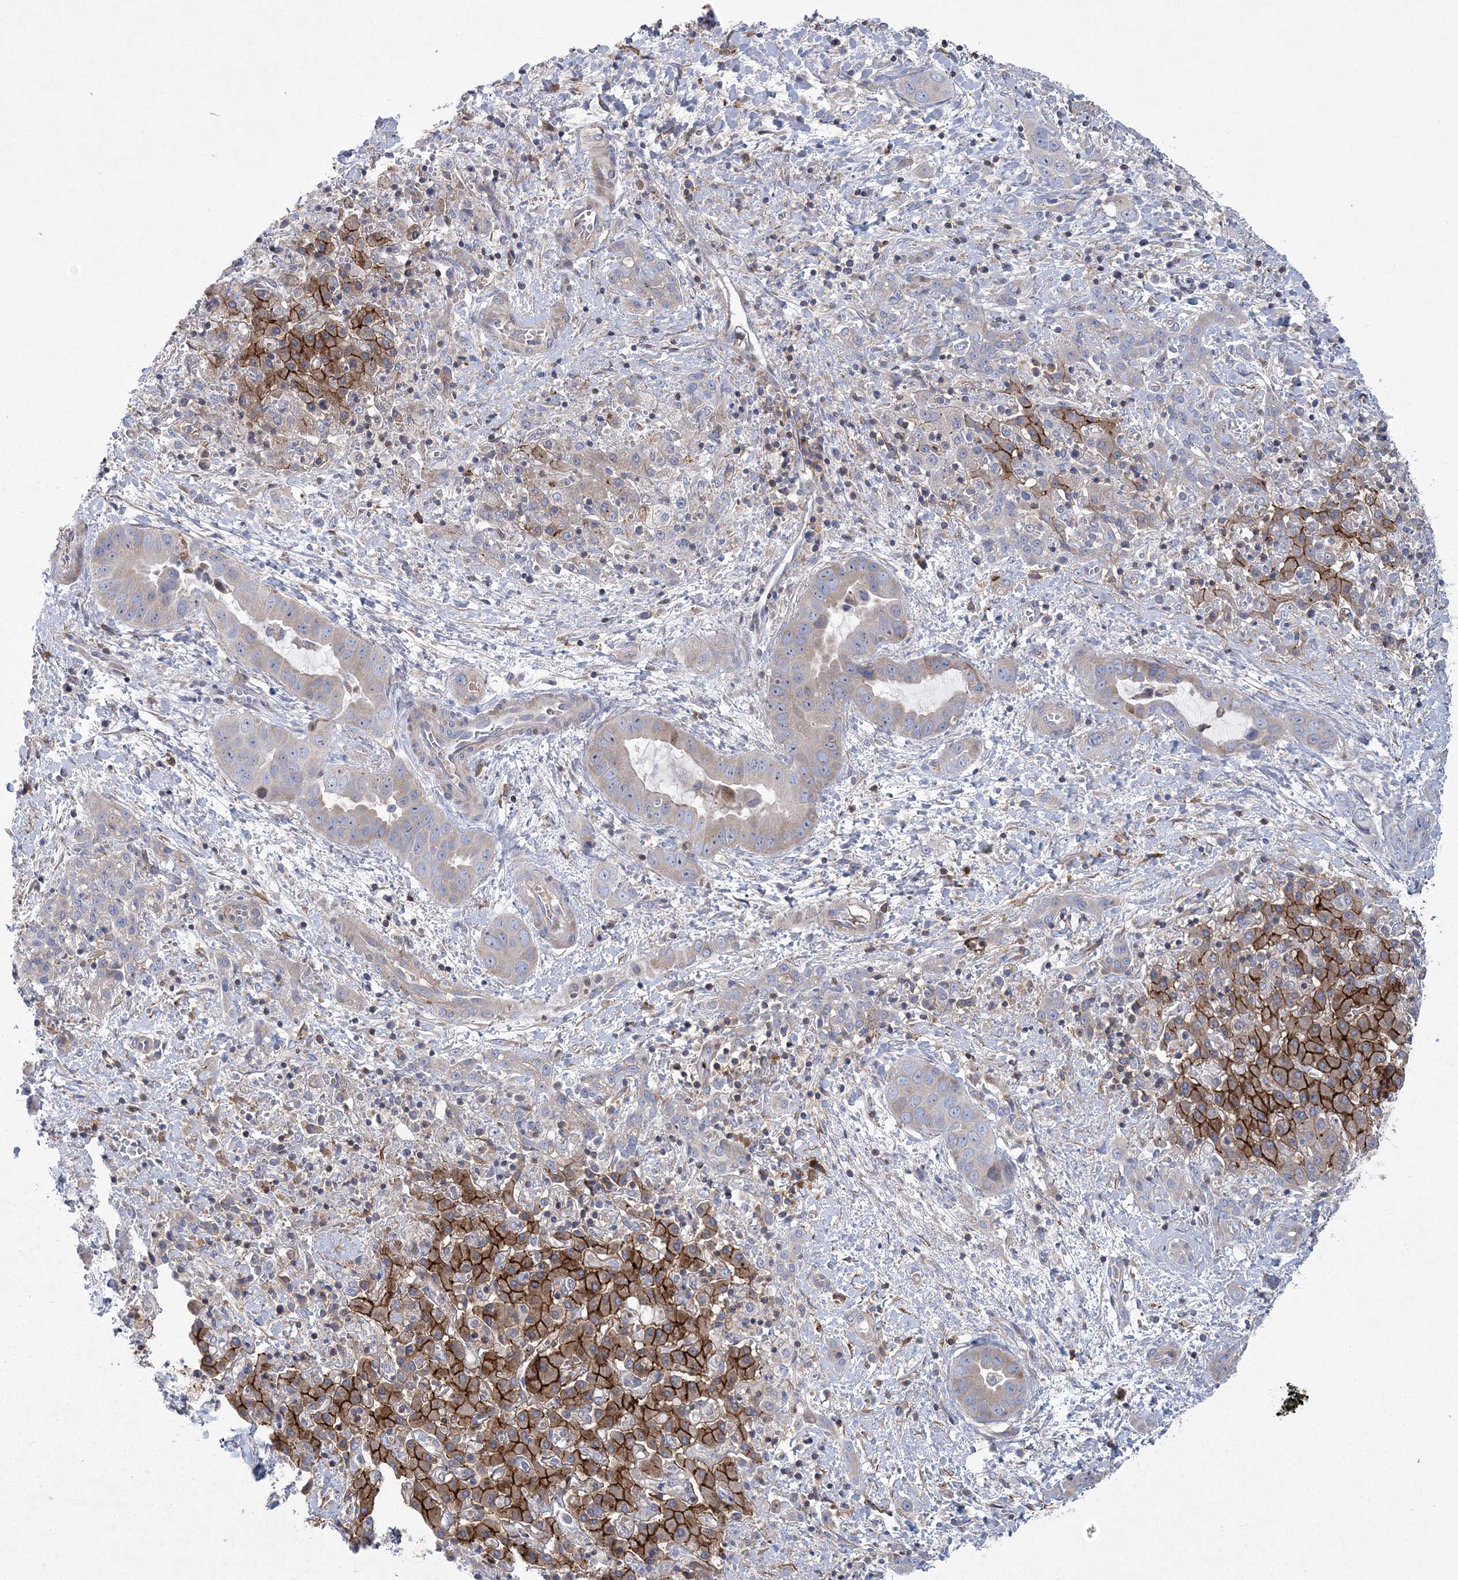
{"staining": {"intensity": "weak", "quantity": "<25%", "location": "cytoplasmic/membranous"}, "tissue": "liver cancer", "cell_type": "Tumor cells", "image_type": "cancer", "snomed": [{"axis": "morphology", "description": "Cholangiocarcinoma"}, {"axis": "topography", "description": "Liver"}], "caption": "IHC histopathology image of neoplastic tissue: human cholangiocarcinoma (liver) stained with DAB (3,3'-diaminobenzidine) exhibits no significant protein positivity in tumor cells.", "gene": "ARSJ", "patient": {"sex": "female", "age": 52}}